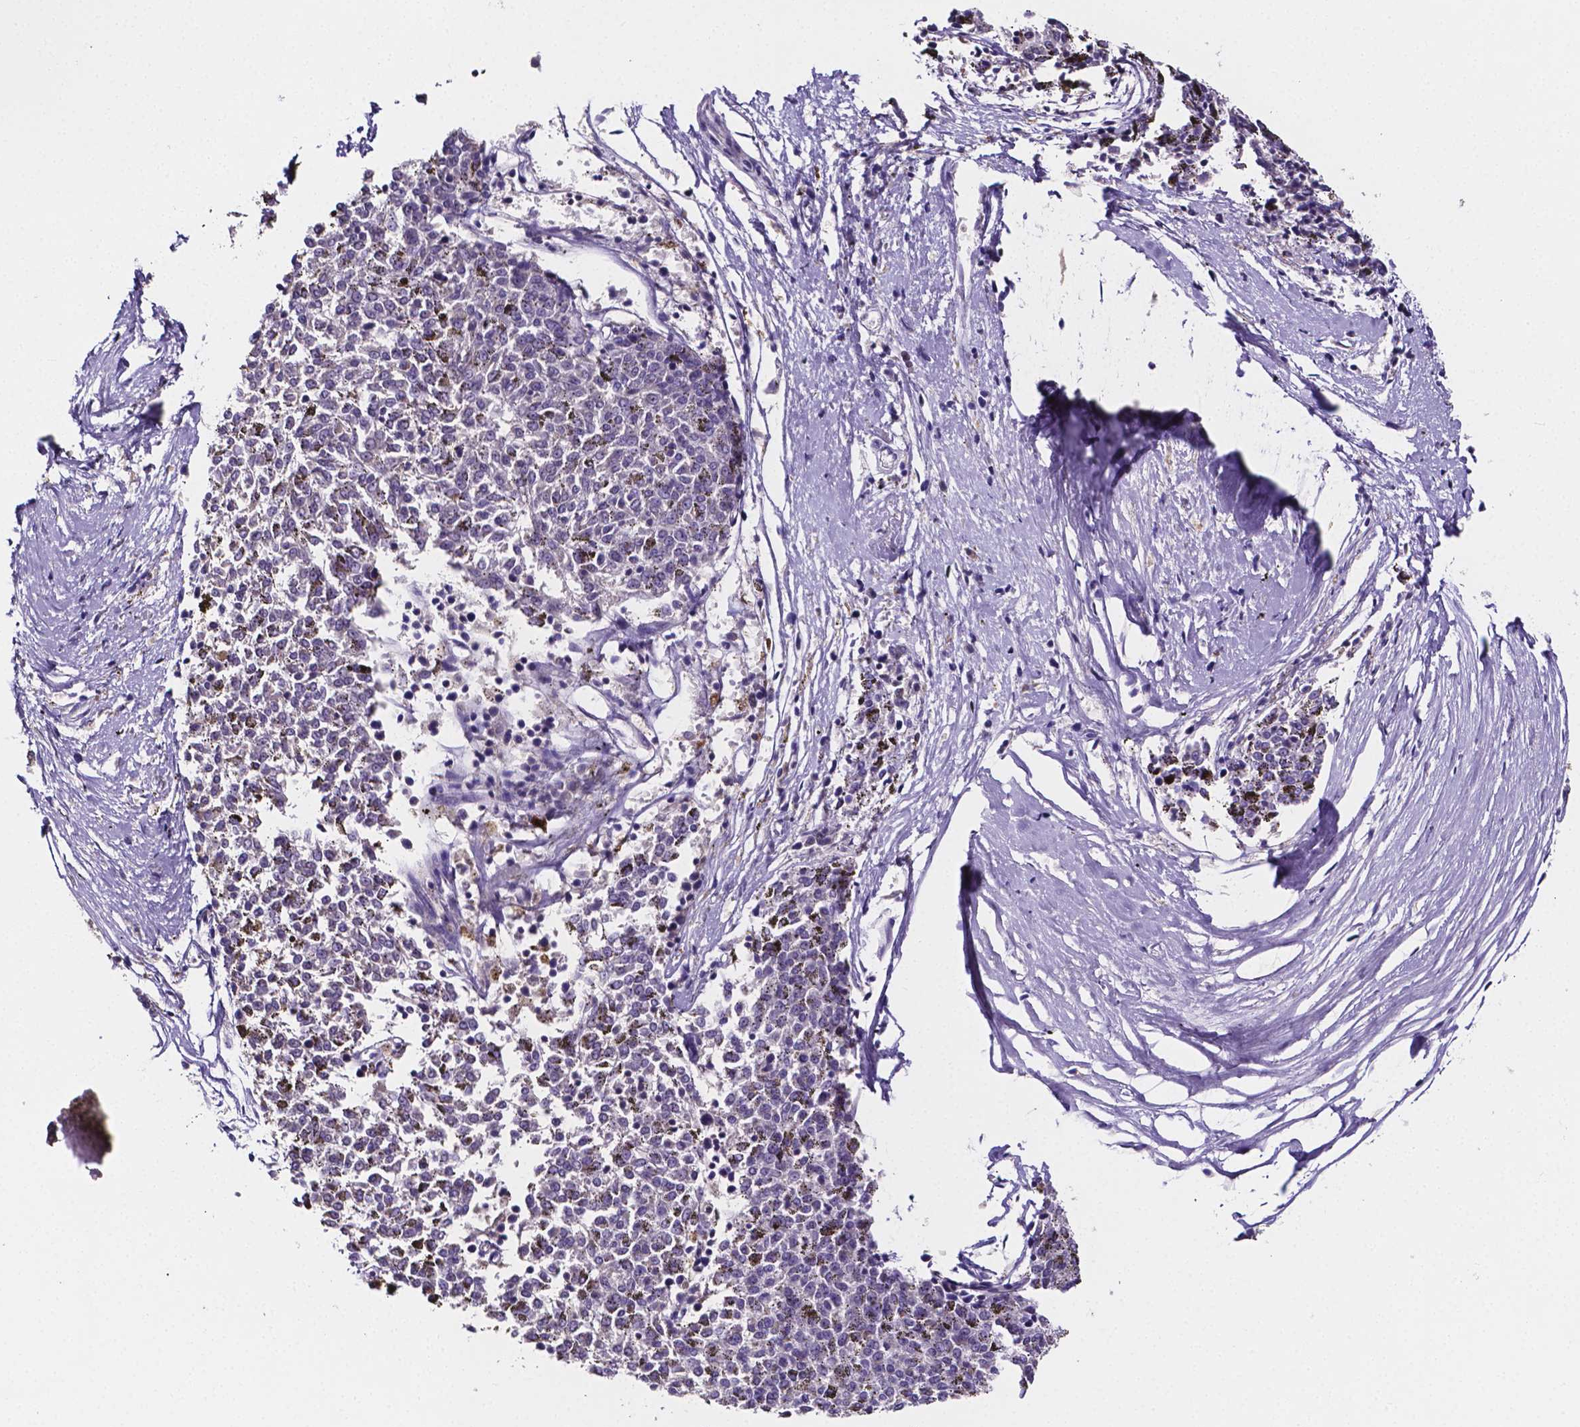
{"staining": {"intensity": "negative", "quantity": "none", "location": "none"}, "tissue": "melanoma", "cell_type": "Tumor cells", "image_type": "cancer", "snomed": [{"axis": "morphology", "description": "Malignant melanoma, NOS"}, {"axis": "topography", "description": "Skin"}], "caption": "An image of malignant melanoma stained for a protein exhibits no brown staining in tumor cells. (DAB immunohistochemistry (IHC) visualized using brightfield microscopy, high magnification).", "gene": "NRGN", "patient": {"sex": "female", "age": 72}}